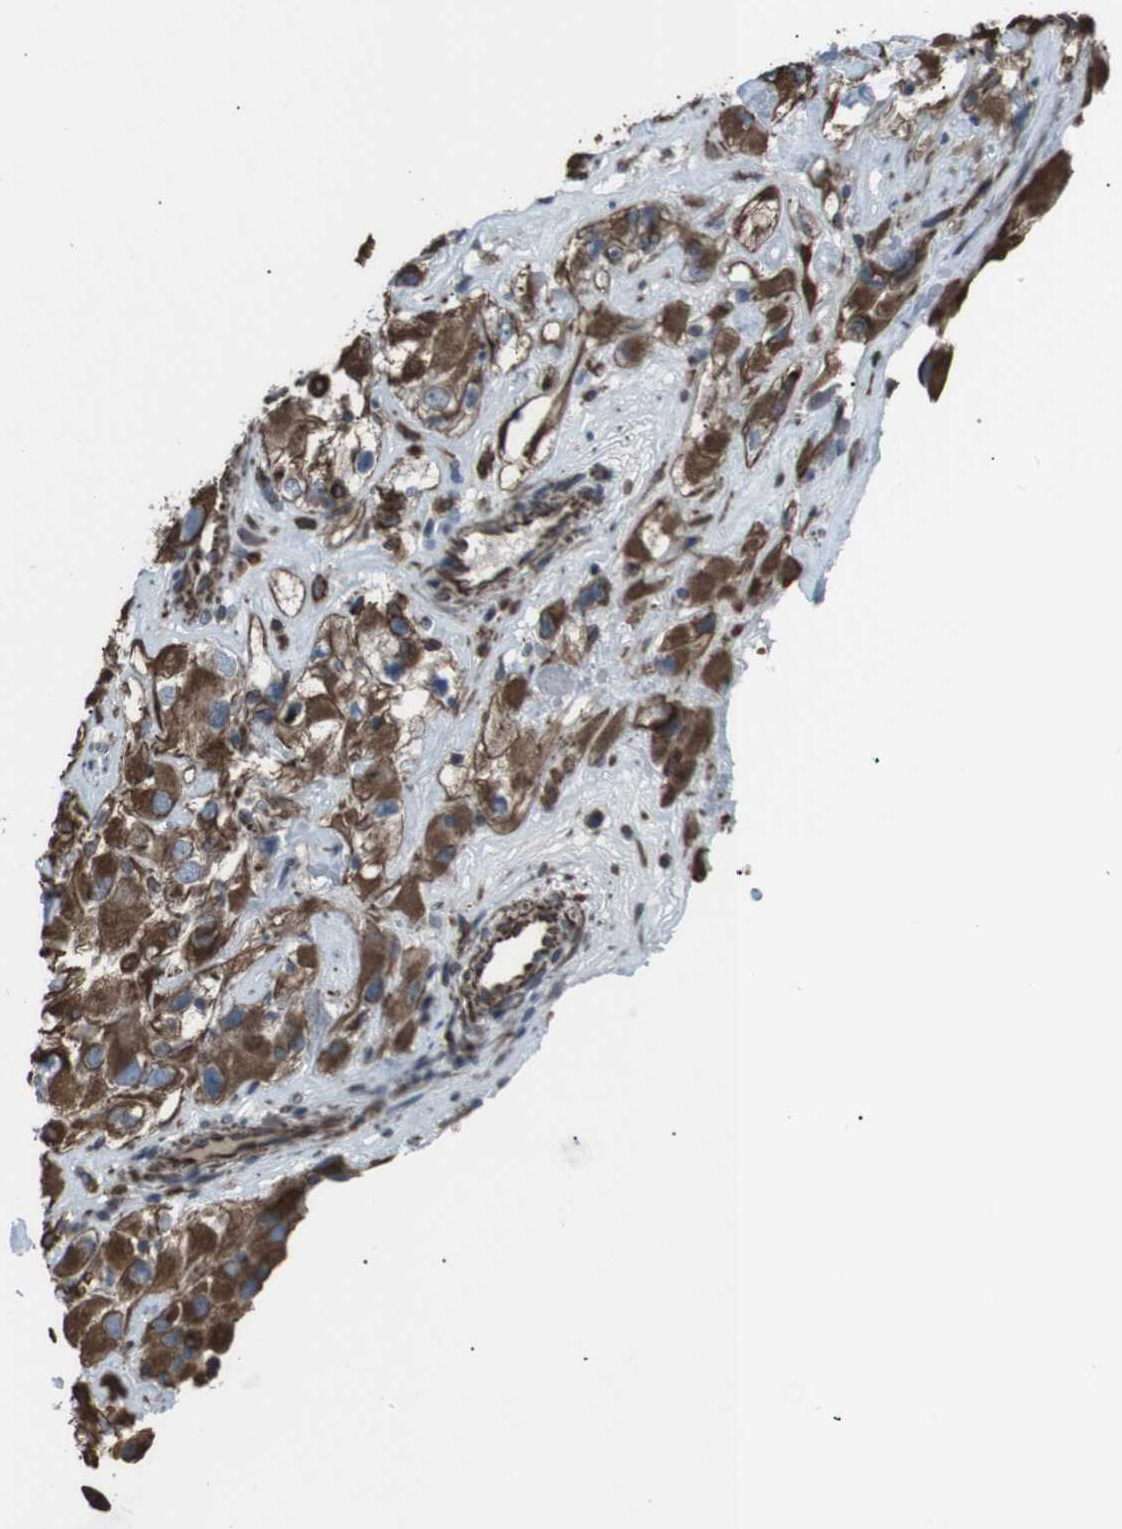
{"staining": {"intensity": "strong", "quantity": ">75%", "location": "cytoplasmic/membranous"}, "tissue": "renal cancer", "cell_type": "Tumor cells", "image_type": "cancer", "snomed": [{"axis": "morphology", "description": "Adenocarcinoma, NOS"}, {"axis": "topography", "description": "Kidney"}], "caption": "Protein staining of renal cancer tissue demonstrates strong cytoplasmic/membranous expression in about >75% of tumor cells.", "gene": "TMEM141", "patient": {"sex": "female", "age": 52}}